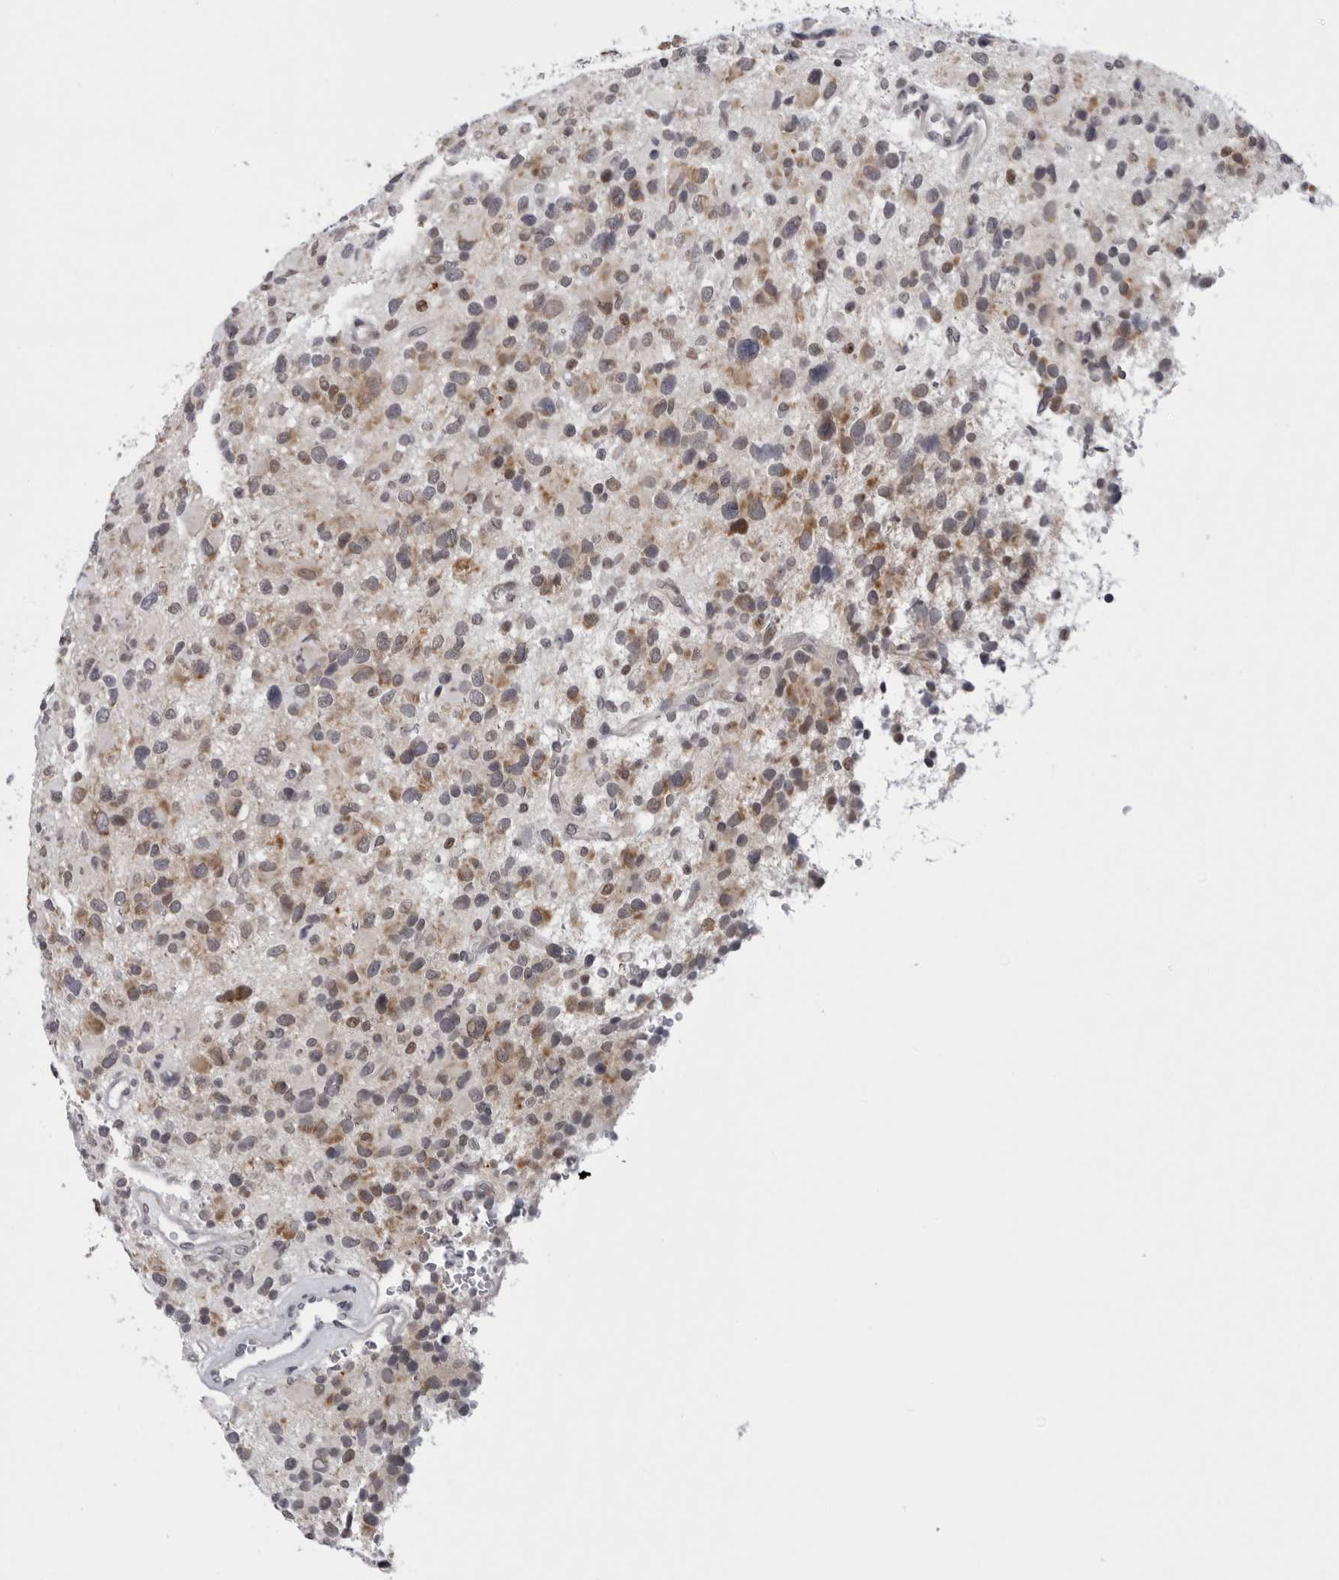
{"staining": {"intensity": "moderate", "quantity": "25%-75%", "location": "cytoplasmic/membranous"}, "tissue": "glioma", "cell_type": "Tumor cells", "image_type": "cancer", "snomed": [{"axis": "morphology", "description": "Glioma, malignant, High grade"}, {"axis": "topography", "description": "Brain"}], "caption": "An image of human glioma stained for a protein demonstrates moderate cytoplasmic/membranous brown staining in tumor cells.", "gene": "CPT2", "patient": {"sex": "male", "age": 48}}